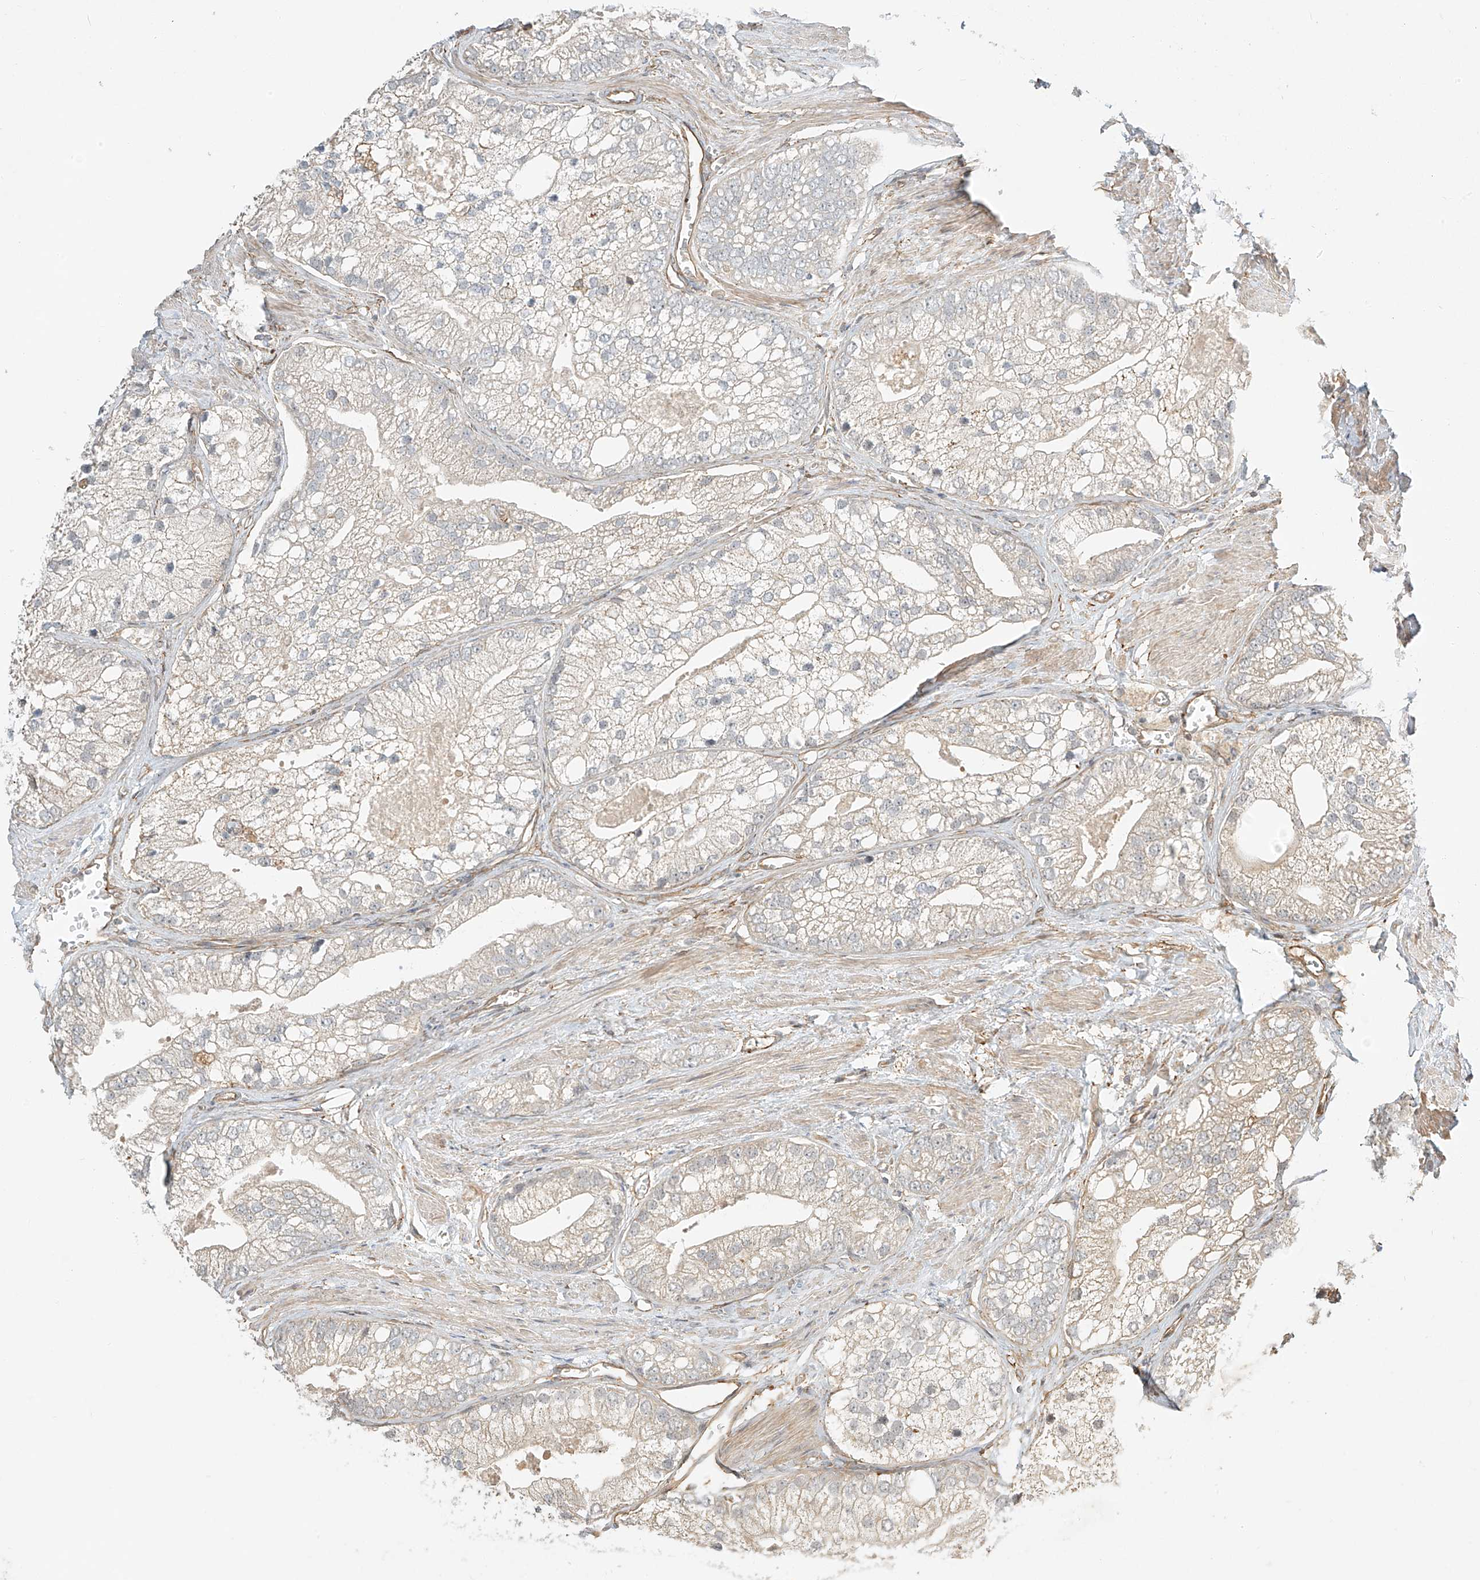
{"staining": {"intensity": "negative", "quantity": "none", "location": "none"}, "tissue": "prostate cancer", "cell_type": "Tumor cells", "image_type": "cancer", "snomed": [{"axis": "morphology", "description": "Adenocarcinoma, Low grade"}, {"axis": "topography", "description": "Prostate"}], "caption": "Tumor cells are negative for protein expression in human prostate cancer.", "gene": "CSMD3", "patient": {"sex": "male", "age": 69}}